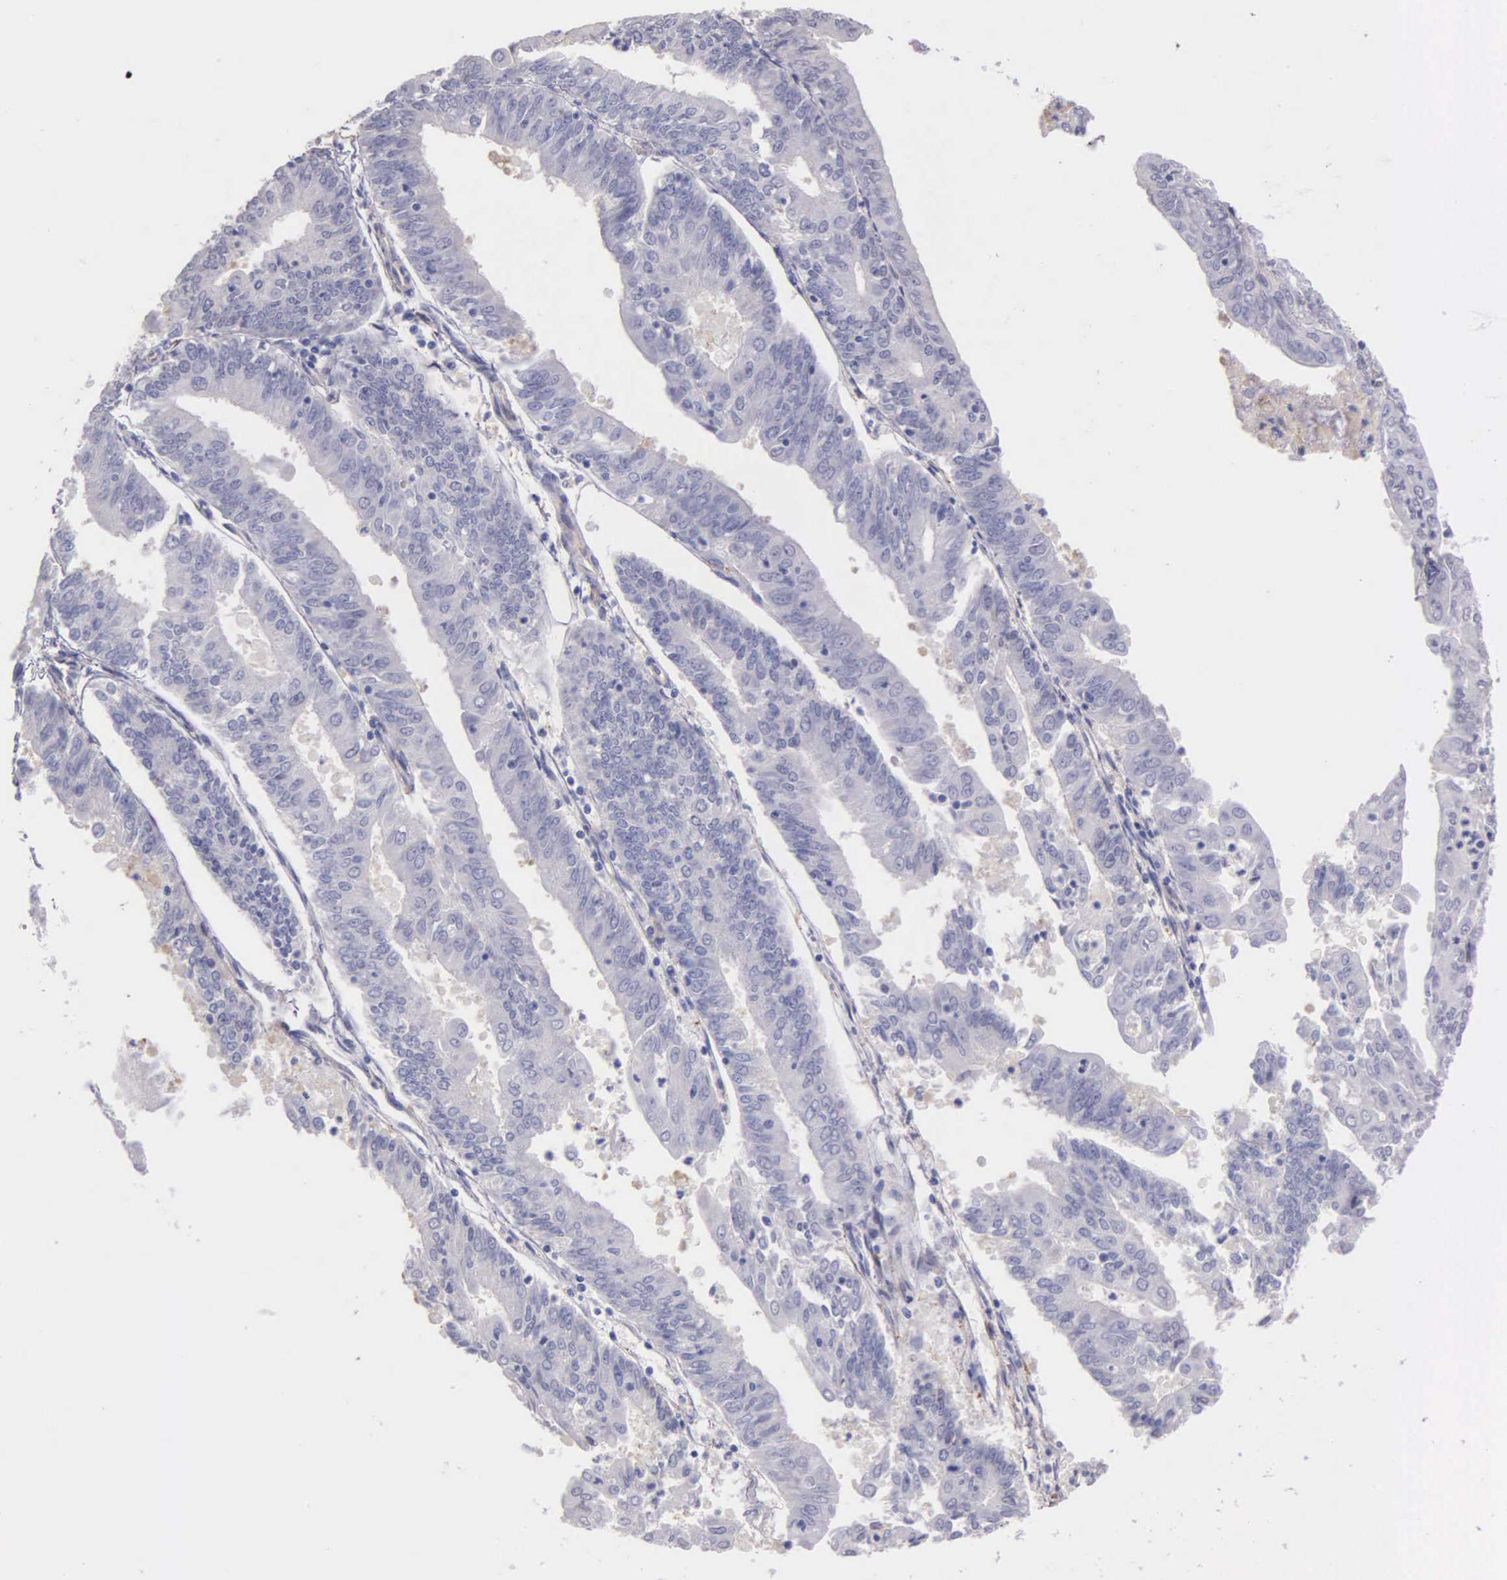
{"staining": {"intensity": "negative", "quantity": "none", "location": "none"}, "tissue": "endometrial cancer", "cell_type": "Tumor cells", "image_type": "cancer", "snomed": [{"axis": "morphology", "description": "Adenocarcinoma, NOS"}, {"axis": "topography", "description": "Endometrium"}], "caption": "The histopathology image displays no significant expression in tumor cells of endometrial cancer (adenocarcinoma). (DAB immunohistochemistry (IHC) visualized using brightfield microscopy, high magnification).", "gene": "GSTT2", "patient": {"sex": "female", "age": 79}}